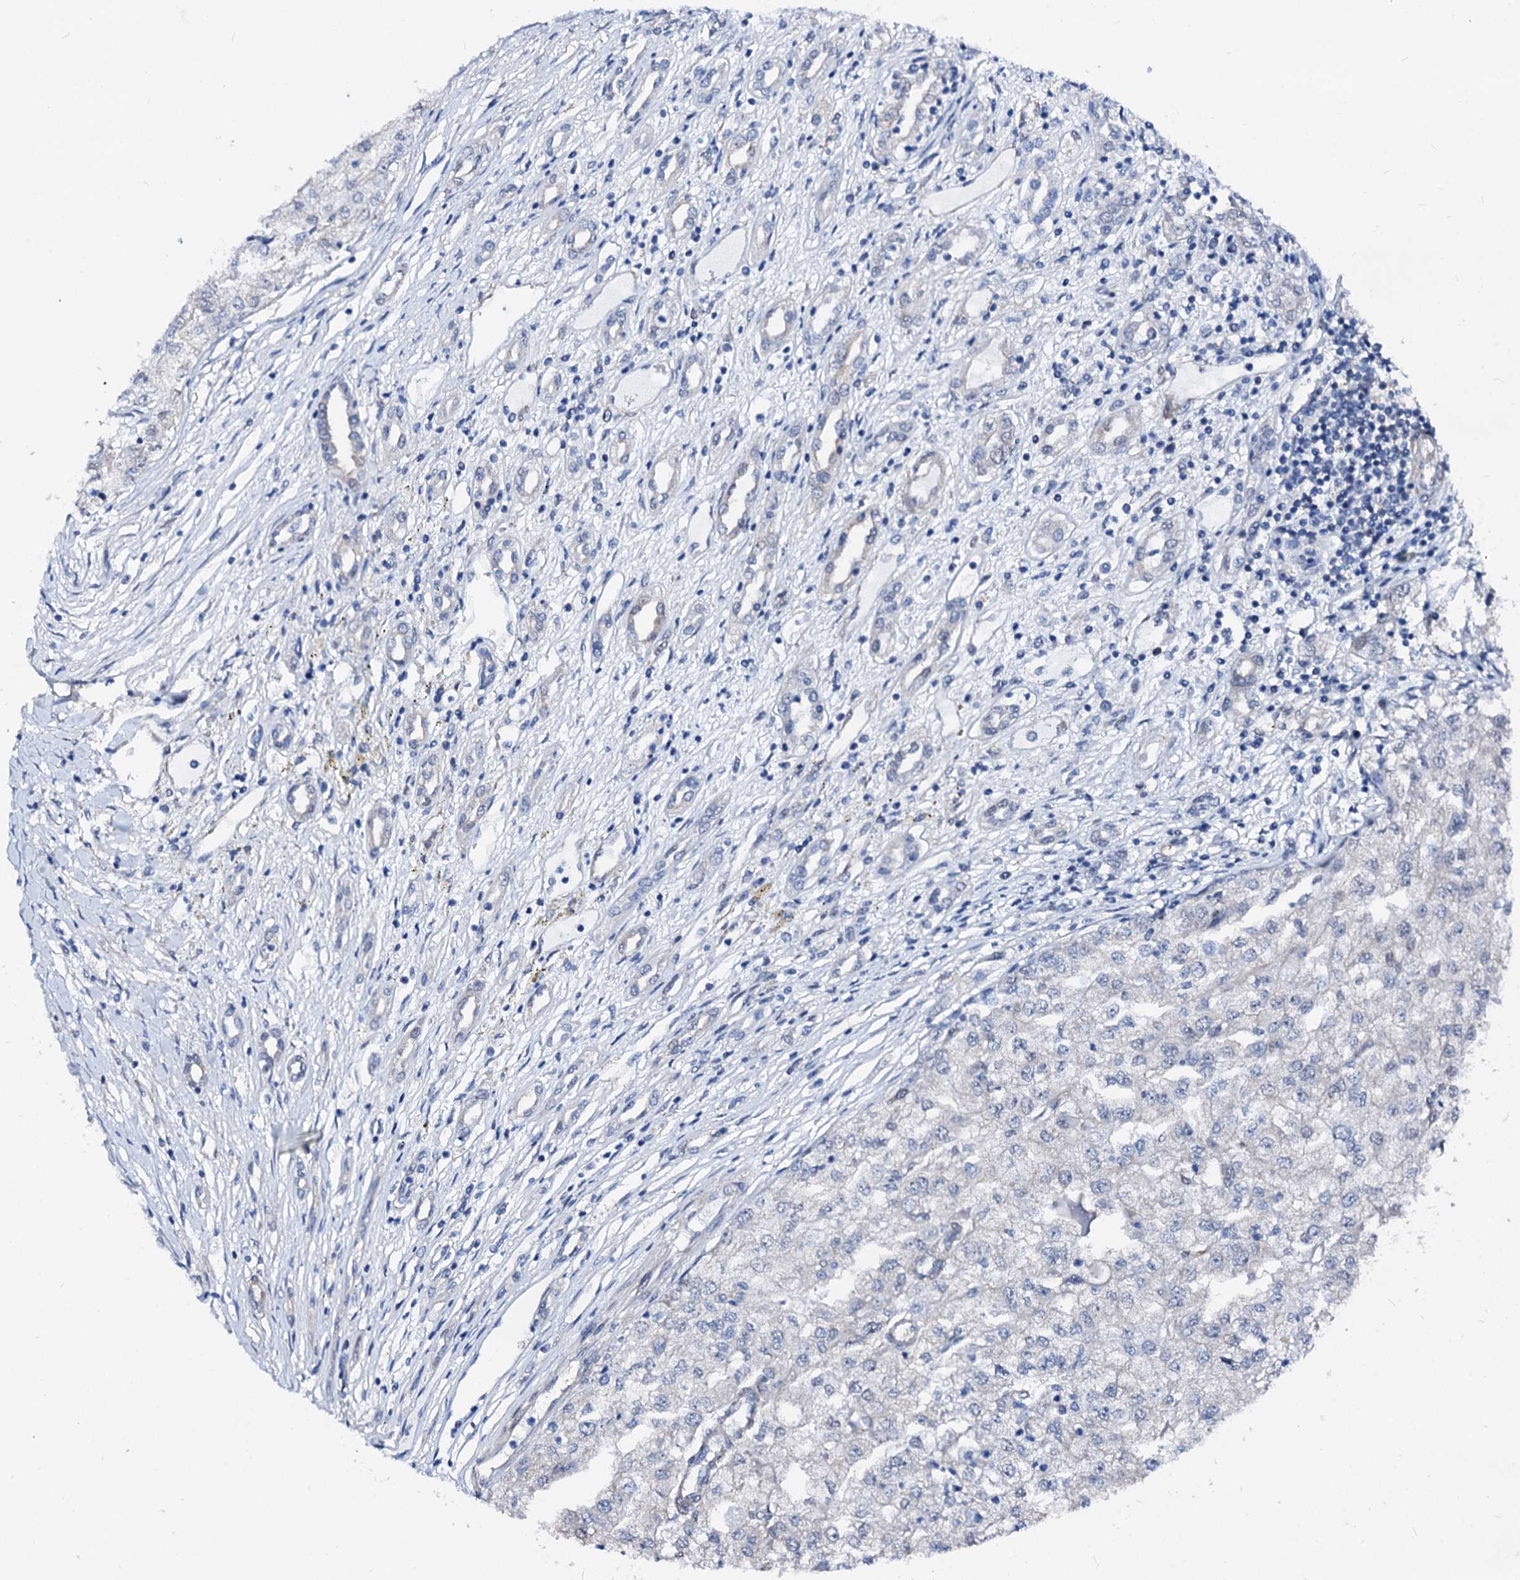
{"staining": {"intensity": "negative", "quantity": "none", "location": "none"}, "tissue": "renal cancer", "cell_type": "Tumor cells", "image_type": "cancer", "snomed": [{"axis": "morphology", "description": "Adenocarcinoma, NOS"}, {"axis": "topography", "description": "Kidney"}], "caption": "DAB (3,3'-diaminobenzidine) immunohistochemical staining of renal cancer (adenocarcinoma) displays no significant expression in tumor cells.", "gene": "CSN2", "patient": {"sex": "female", "age": 54}}